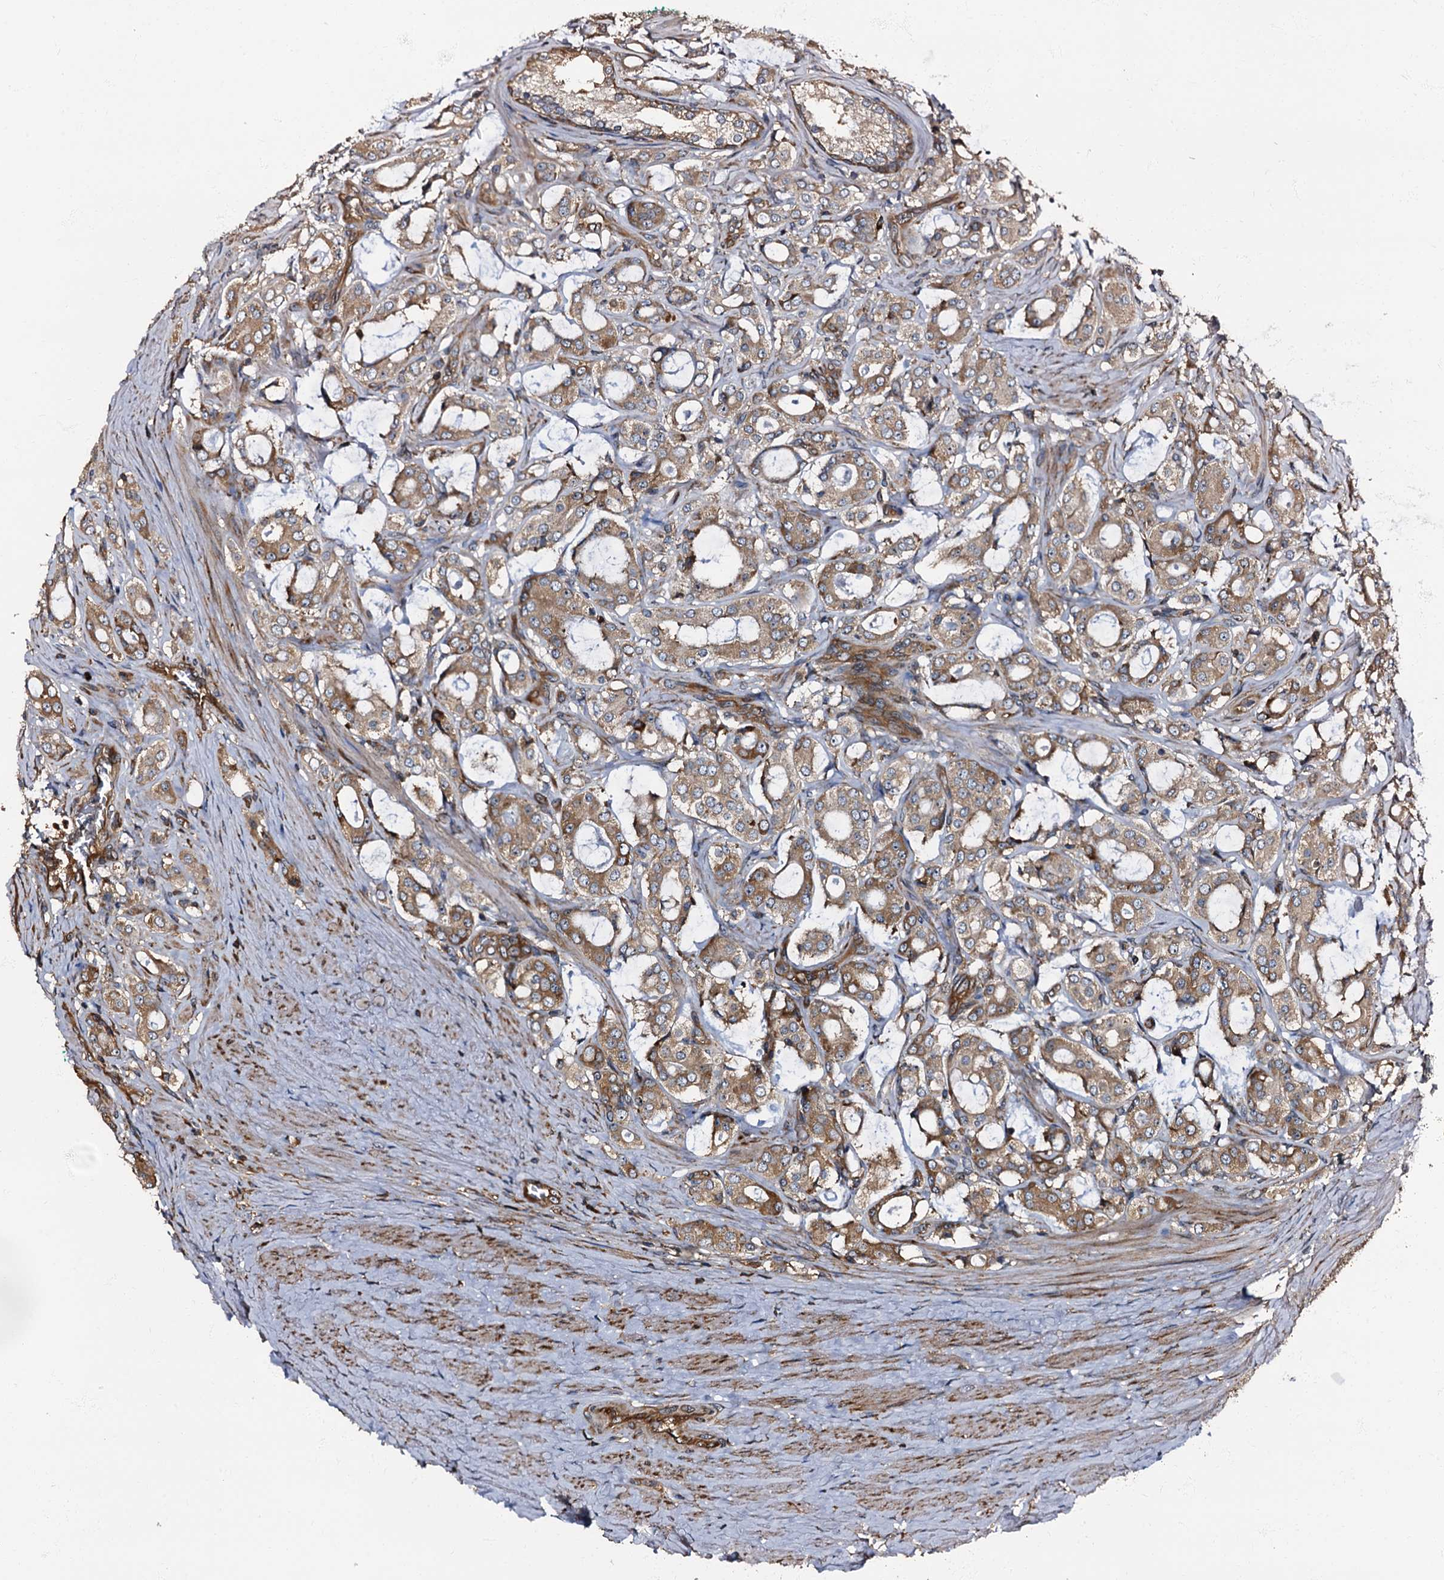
{"staining": {"intensity": "moderate", "quantity": ">75%", "location": "cytoplasmic/membranous"}, "tissue": "prostate cancer", "cell_type": "Tumor cells", "image_type": "cancer", "snomed": [{"axis": "morphology", "description": "Adenocarcinoma, High grade"}, {"axis": "topography", "description": "Prostate"}], "caption": "Brown immunohistochemical staining in prostate high-grade adenocarcinoma reveals moderate cytoplasmic/membranous expression in about >75% of tumor cells.", "gene": "ATP2C1", "patient": {"sex": "male", "age": 63}}